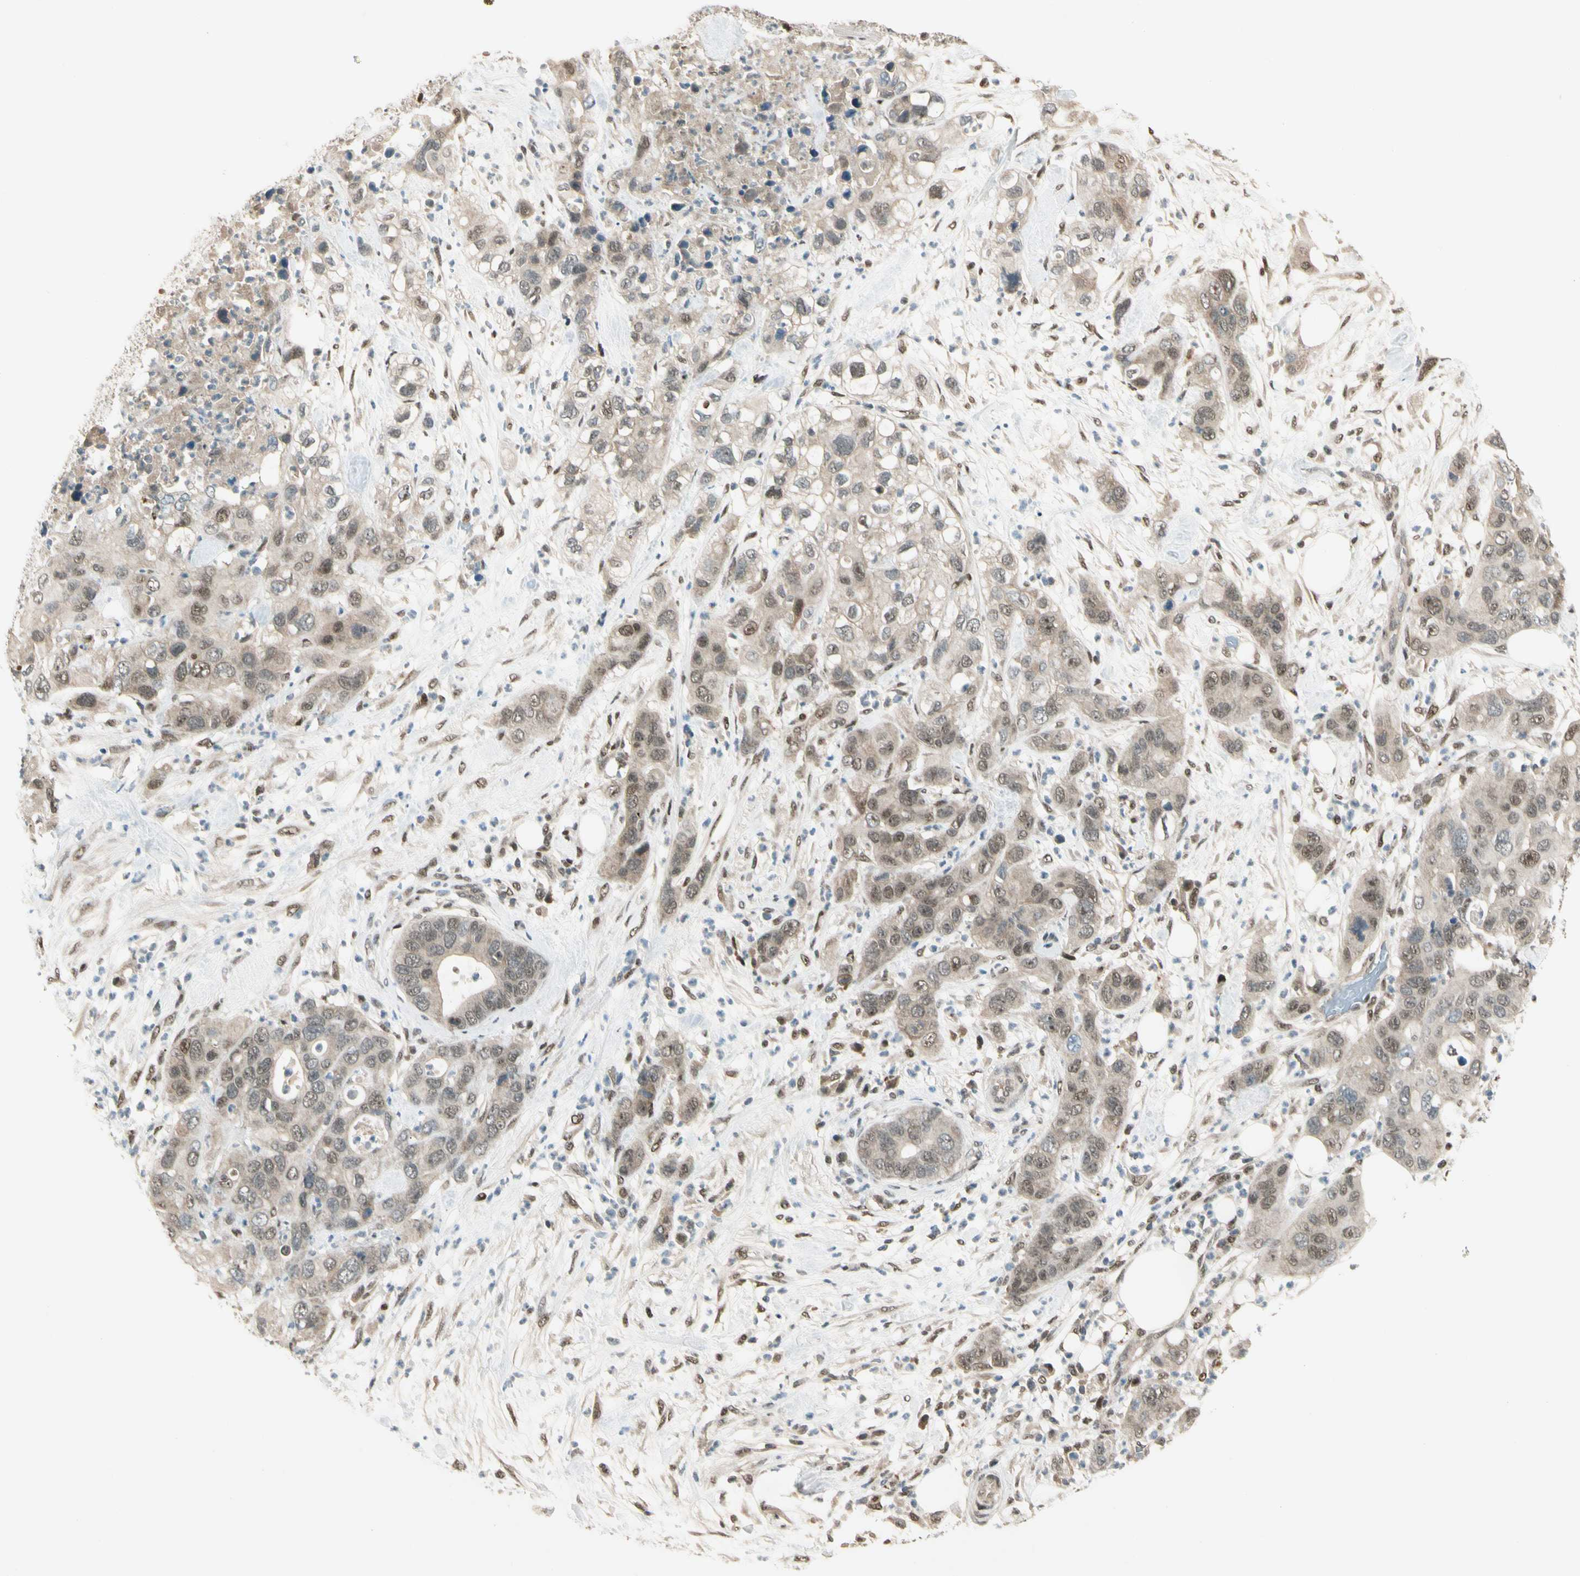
{"staining": {"intensity": "weak", "quantity": ">75%", "location": "cytoplasmic/membranous,nuclear"}, "tissue": "pancreatic cancer", "cell_type": "Tumor cells", "image_type": "cancer", "snomed": [{"axis": "morphology", "description": "Adenocarcinoma, NOS"}, {"axis": "topography", "description": "Pancreas"}], "caption": "A high-resolution image shows IHC staining of pancreatic cancer, which reveals weak cytoplasmic/membranous and nuclear expression in approximately >75% of tumor cells.", "gene": "GTF3A", "patient": {"sex": "female", "age": 71}}